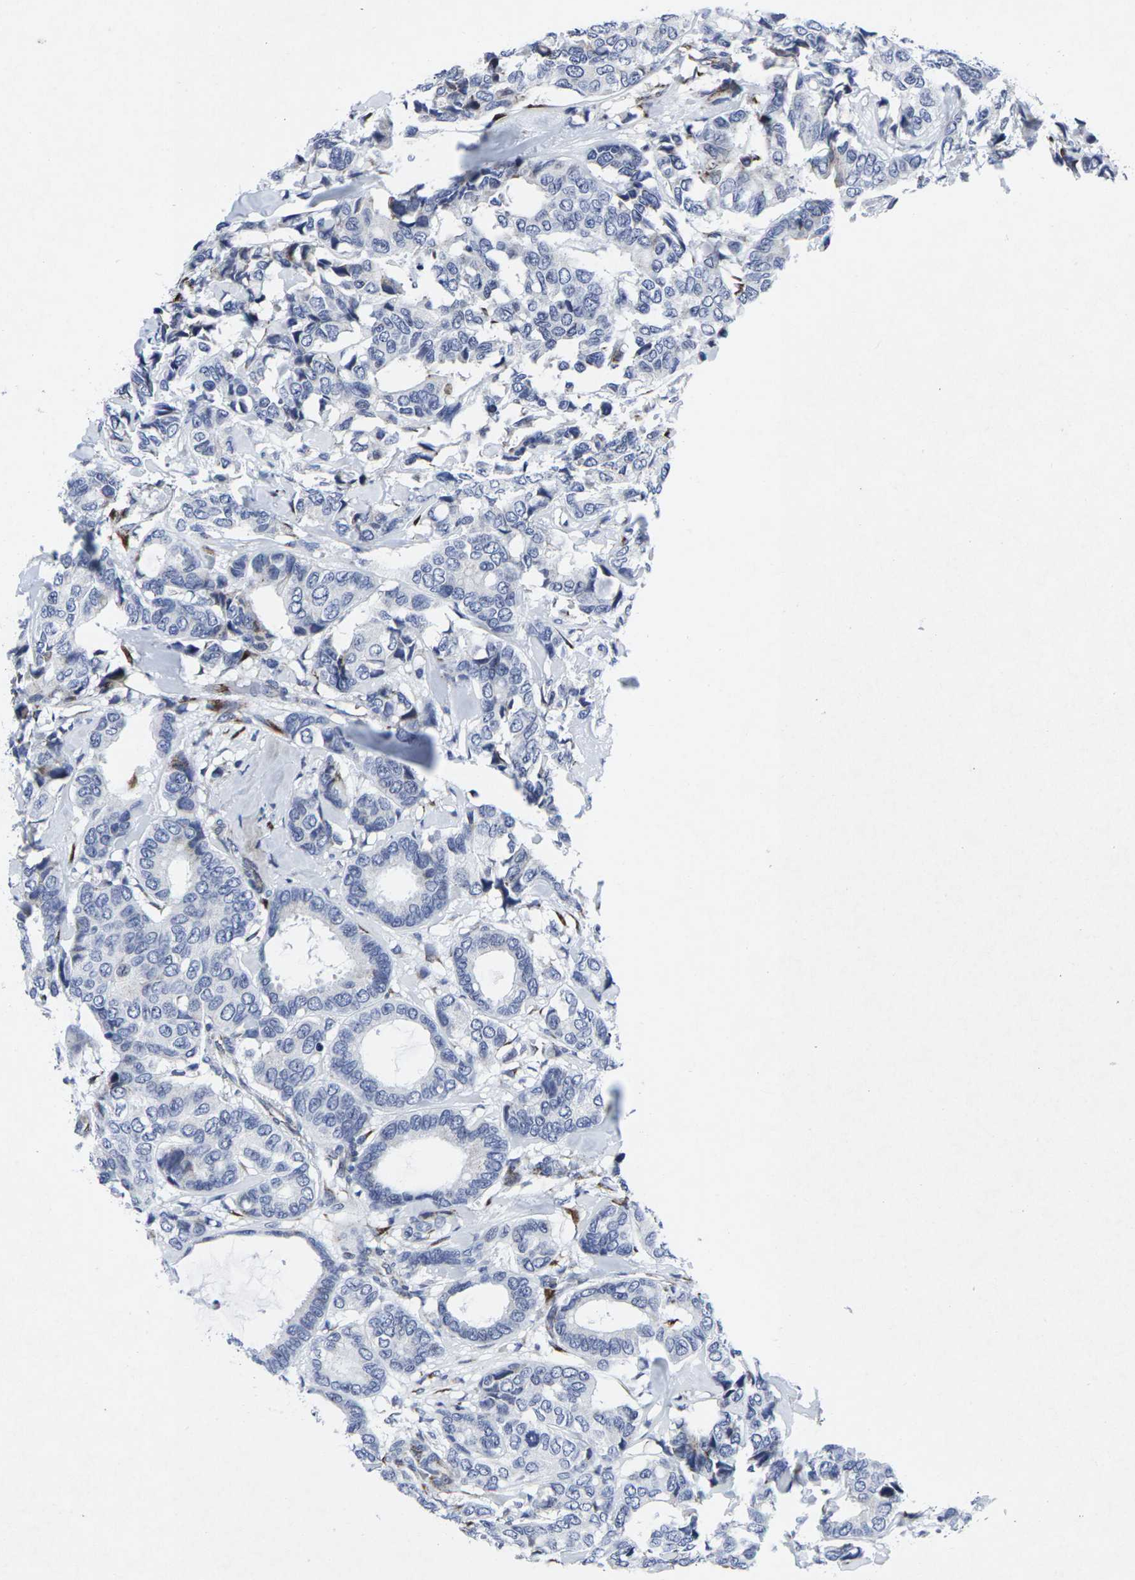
{"staining": {"intensity": "negative", "quantity": "none", "location": "none"}, "tissue": "breast cancer", "cell_type": "Tumor cells", "image_type": "cancer", "snomed": [{"axis": "morphology", "description": "Duct carcinoma"}, {"axis": "topography", "description": "Breast"}], "caption": "IHC micrograph of neoplastic tissue: breast cancer (infiltrating ductal carcinoma) stained with DAB displays no significant protein positivity in tumor cells. (DAB (3,3'-diaminobenzidine) immunohistochemistry (IHC), high magnification).", "gene": "RPN1", "patient": {"sex": "female", "age": 87}}